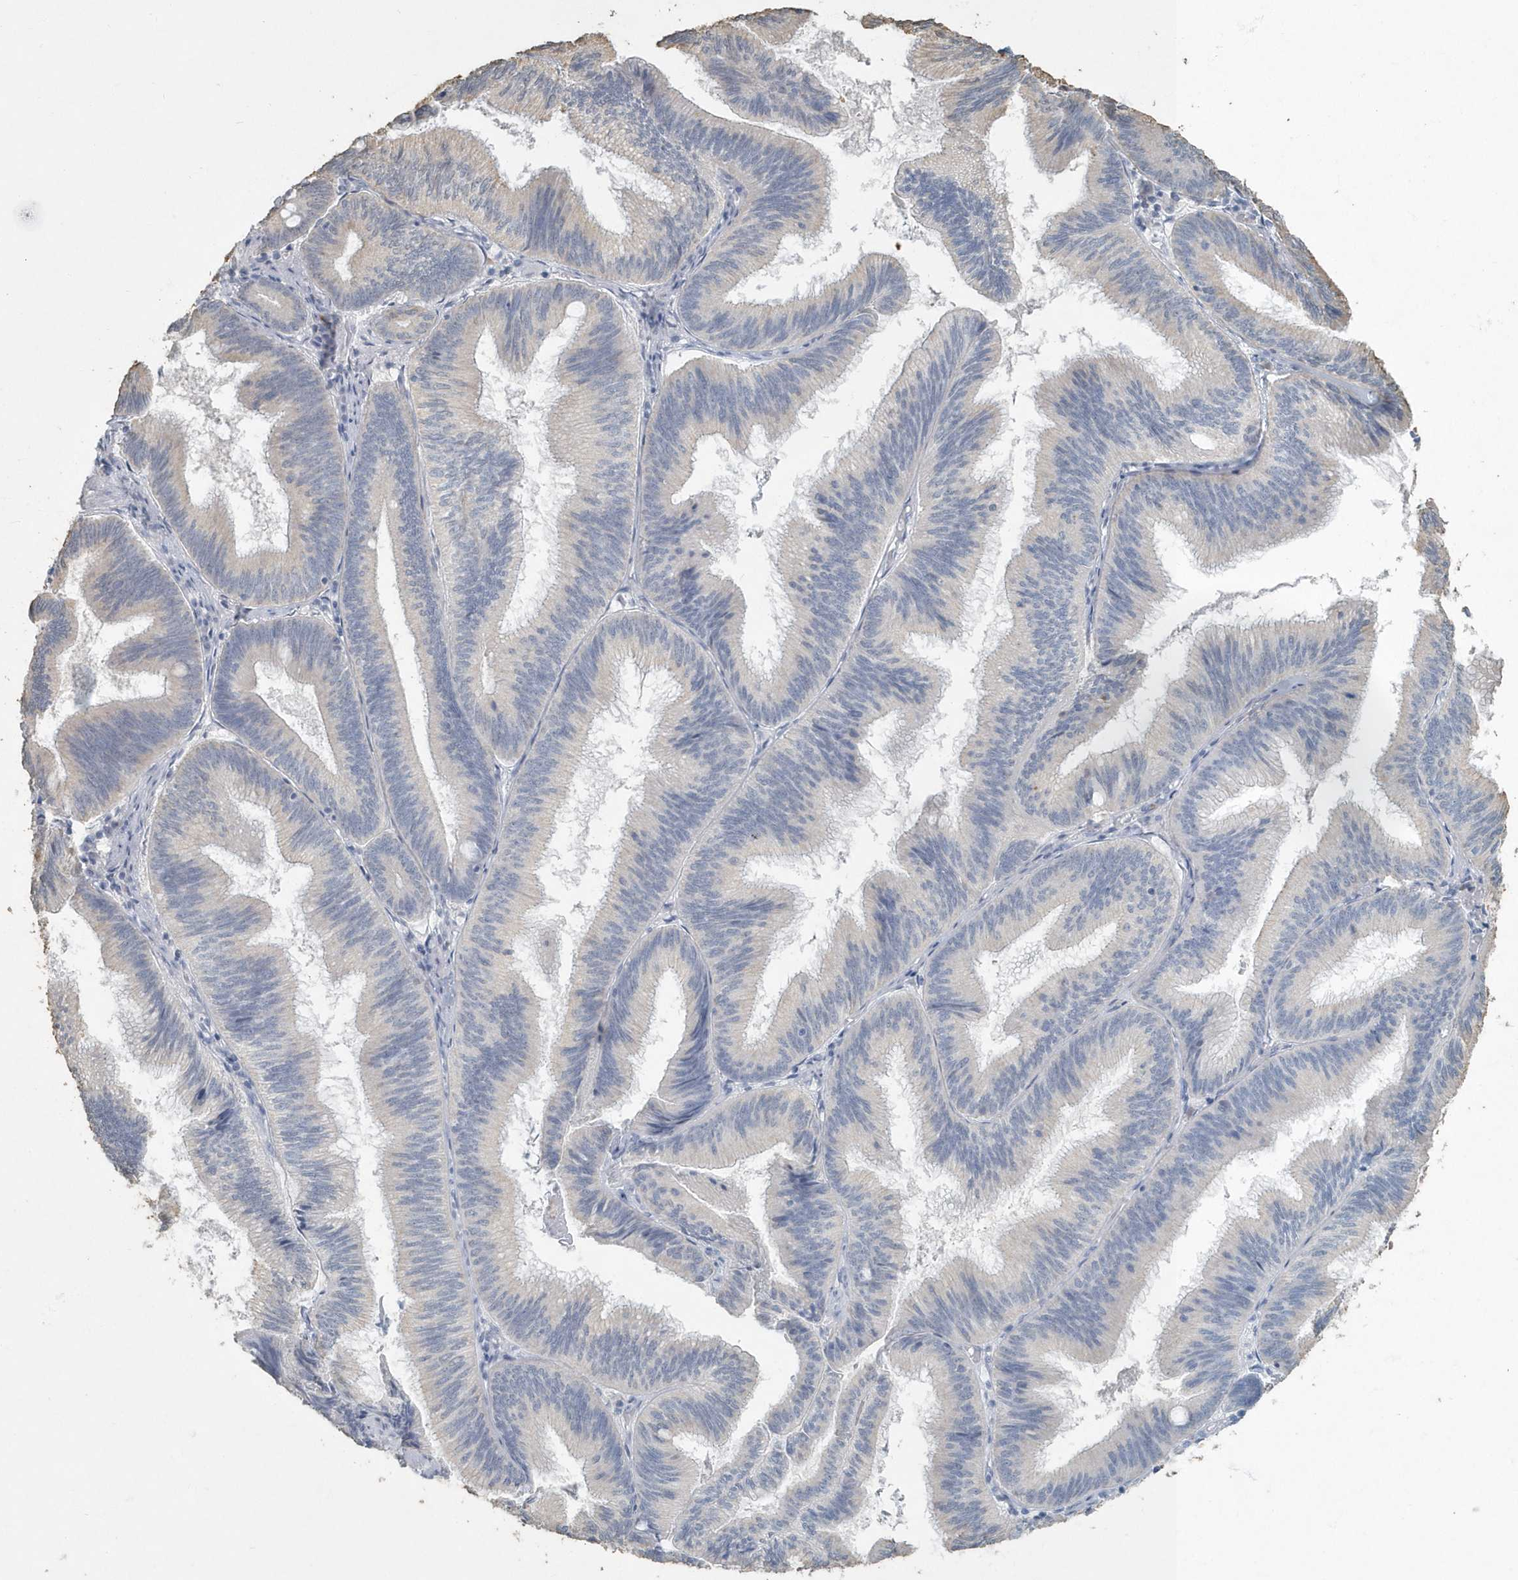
{"staining": {"intensity": "negative", "quantity": "none", "location": "none"}, "tissue": "pancreatic cancer", "cell_type": "Tumor cells", "image_type": "cancer", "snomed": [{"axis": "morphology", "description": "Adenocarcinoma, NOS"}, {"axis": "topography", "description": "Pancreas"}], "caption": "Pancreatic adenocarcinoma was stained to show a protein in brown. There is no significant staining in tumor cells. (DAB (3,3'-diaminobenzidine) IHC with hematoxylin counter stain).", "gene": "MYOT", "patient": {"sex": "male", "age": 82}}